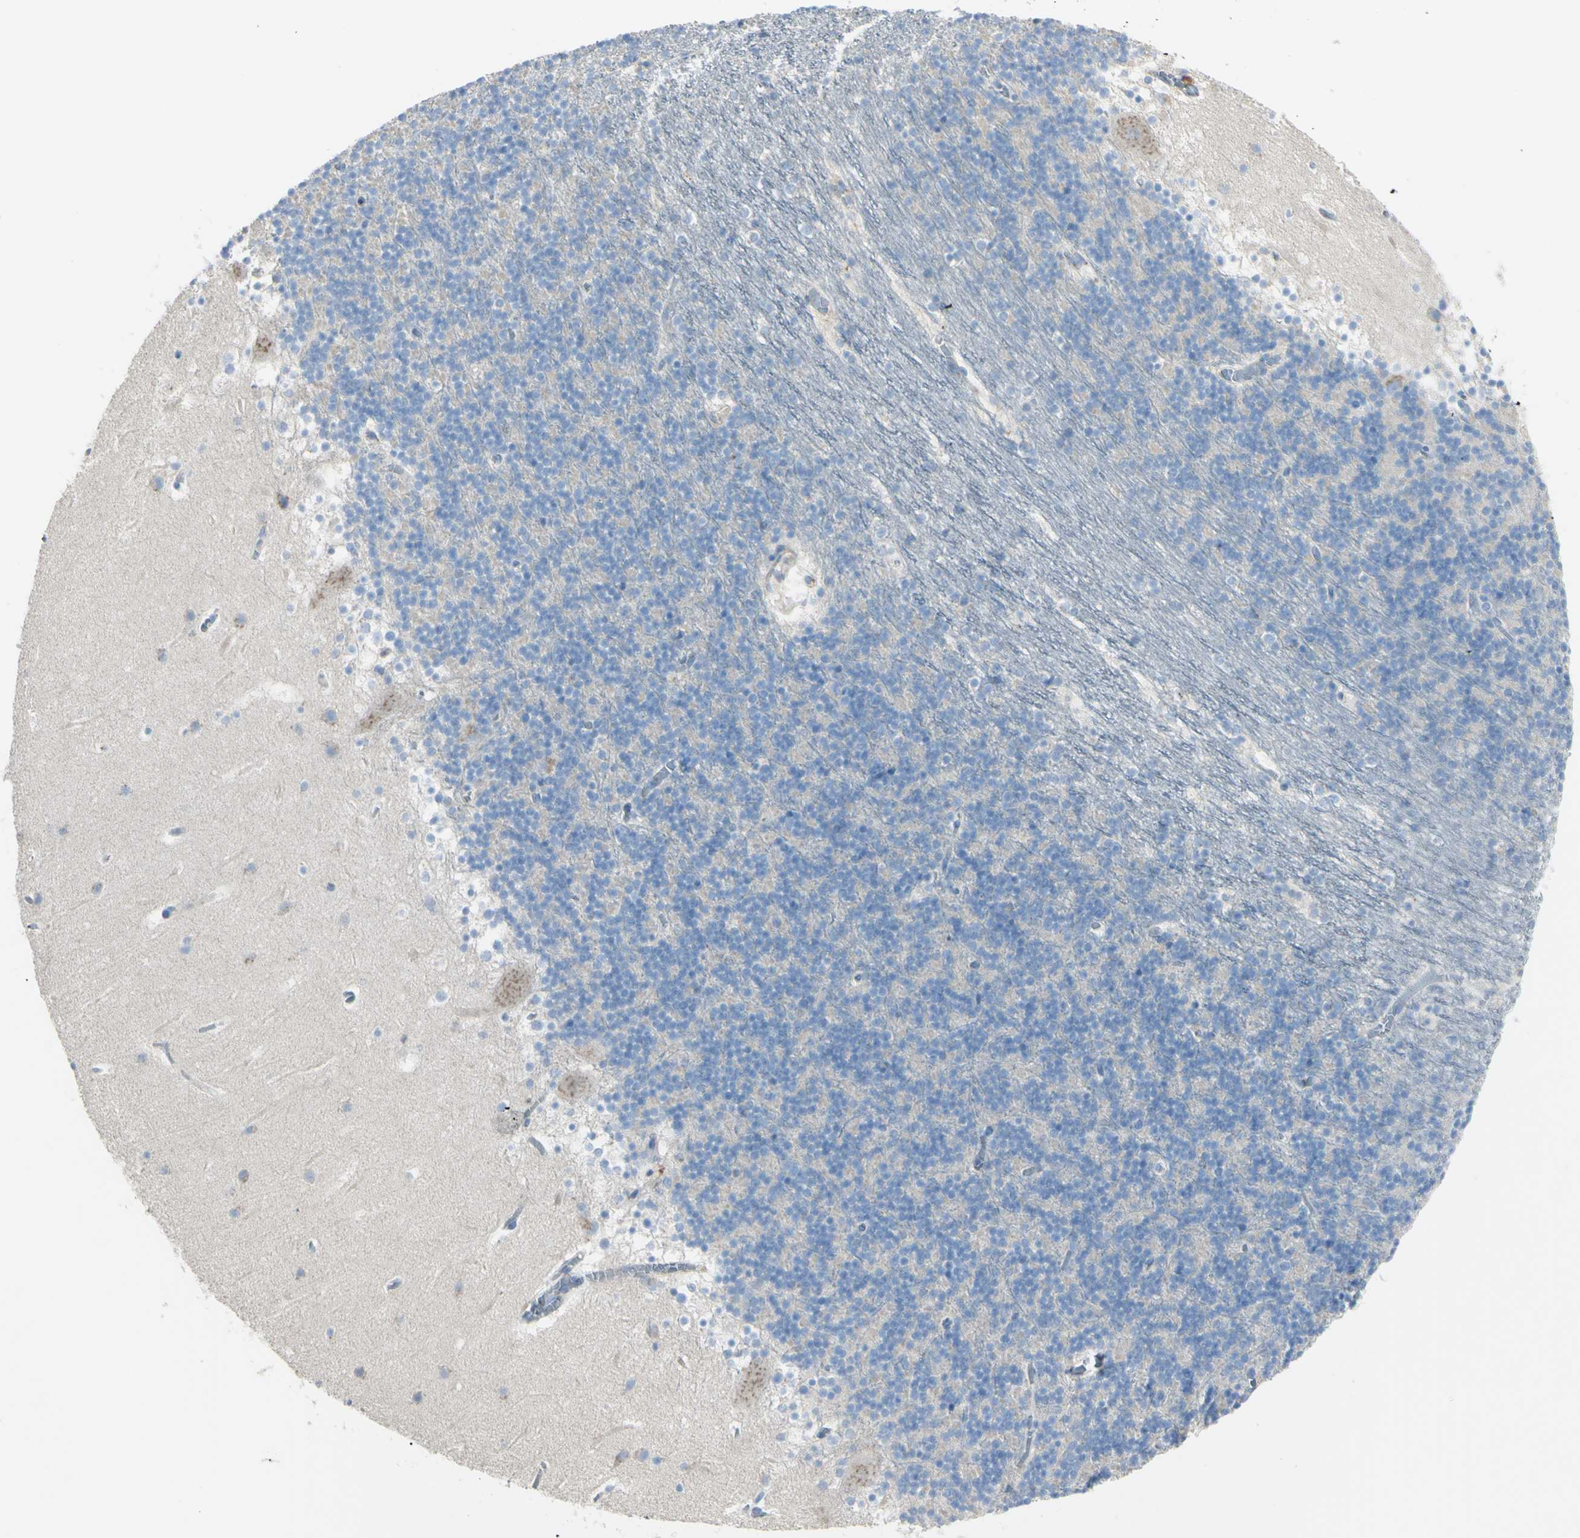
{"staining": {"intensity": "negative", "quantity": "none", "location": "none"}, "tissue": "cerebellum", "cell_type": "Cells in granular layer", "image_type": "normal", "snomed": [{"axis": "morphology", "description": "Normal tissue, NOS"}, {"axis": "topography", "description": "Cerebellum"}], "caption": "Cells in granular layer are negative for protein expression in benign human cerebellum. (Stains: DAB (3,3'-diaminobenzidine) immunohistochemistry with hematoxylin counter stain, Microscopy: brightfield microscopy at high magnification).", "gene": "B4GALT3", "patient": {"sex": "male", "age": 45}}